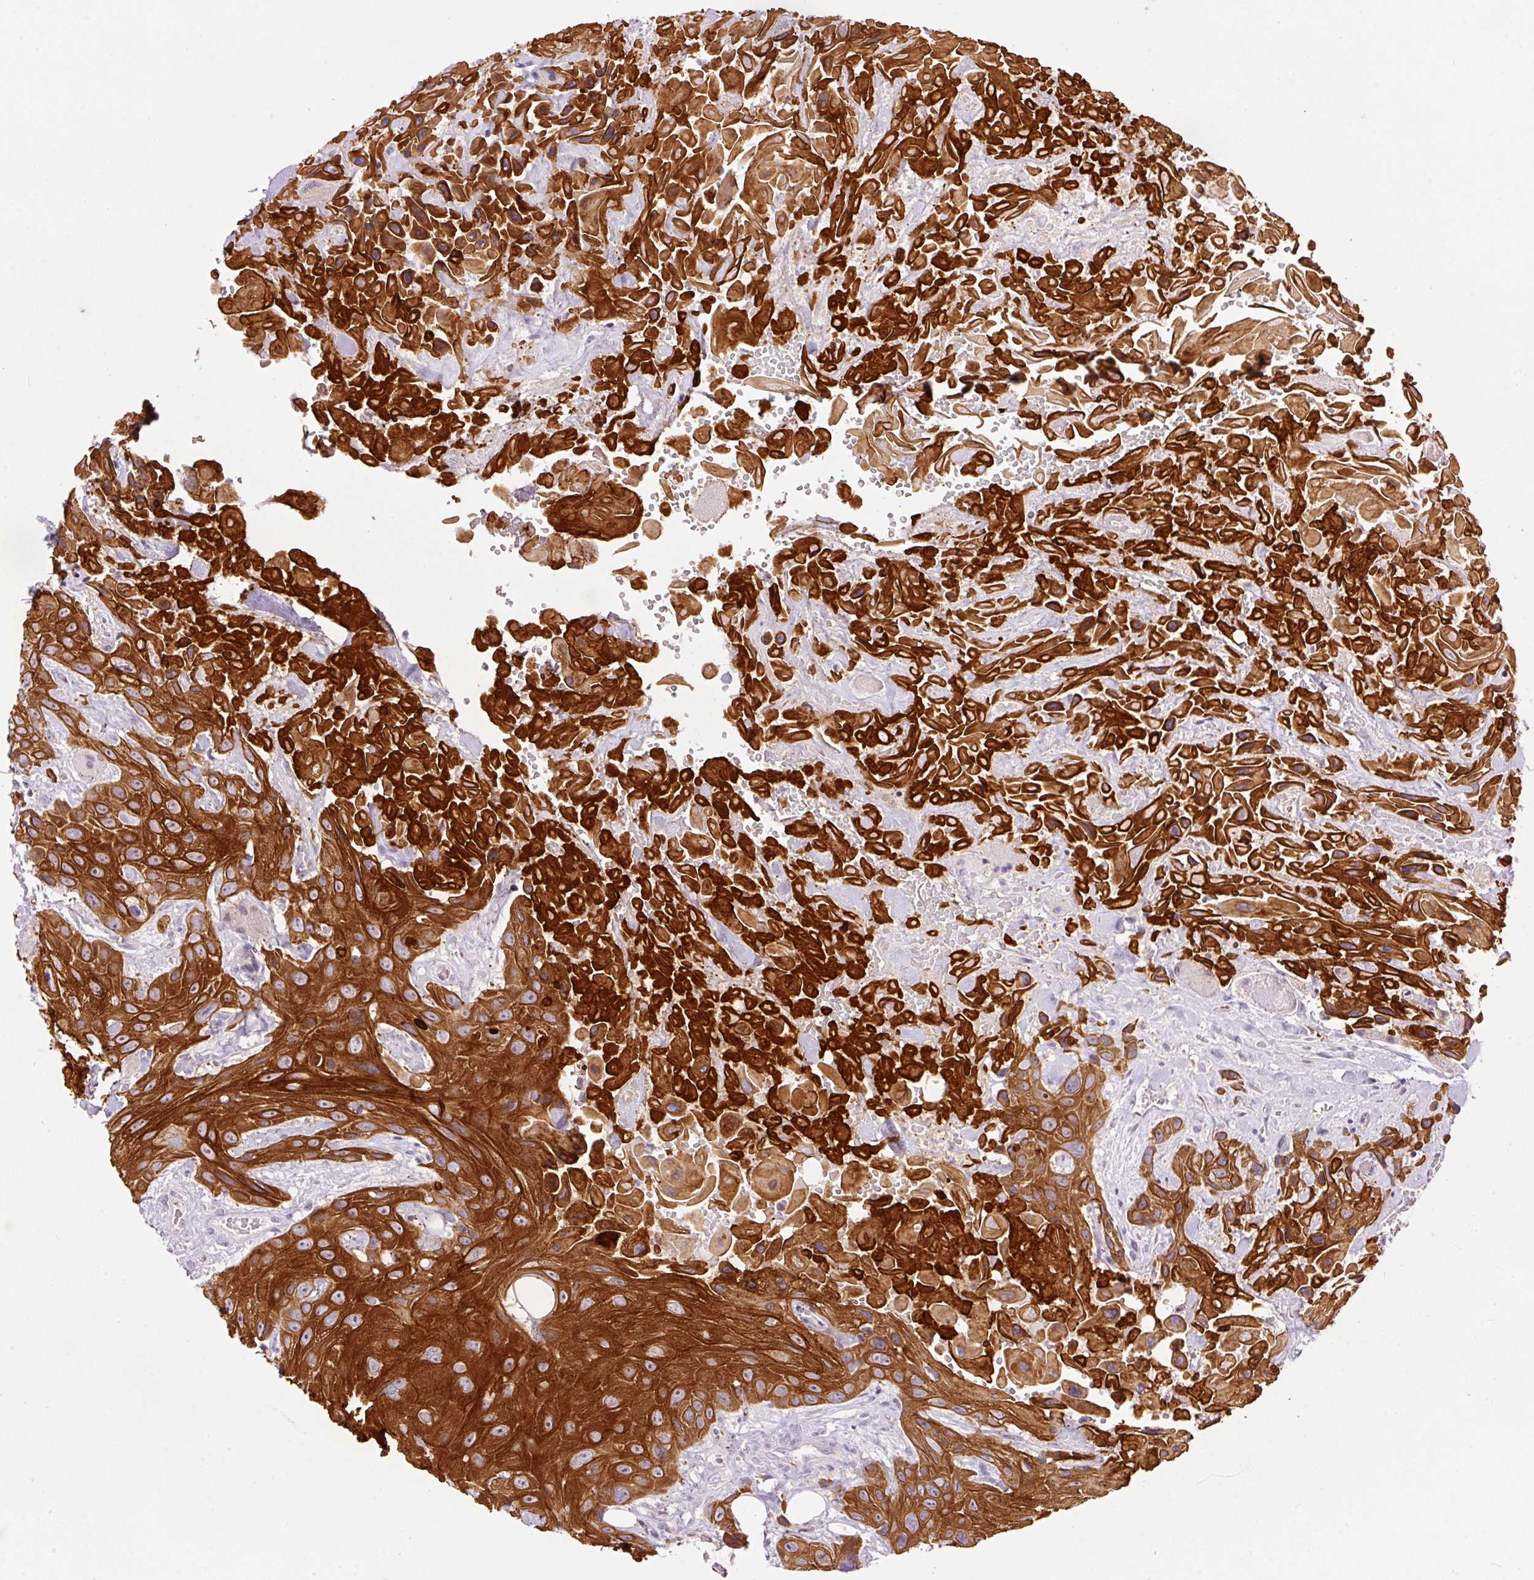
{"staining": {"intensity": "strong", "quantity": ">75%", "location": "cytoplasmic/membranous"}, "tissue": "head and neck cancer", "cell_type": "Tumor cells", "image_type": "cancer", "snomed": [{"axis": "morphology", "description": "Squamous cell carcinoma, NOS"}, {"axis": "topography", "description": "Head-Neck"}], "caption": "An image showing strong cytoplasmic/membranous staining in about >75% of tumor cells in head and neck cancer (squamous cell carcinoma), as visualized by brown immunohistochemical staining.", "gene": "SRC", "patient": {"sex": "male", "age": 81}}